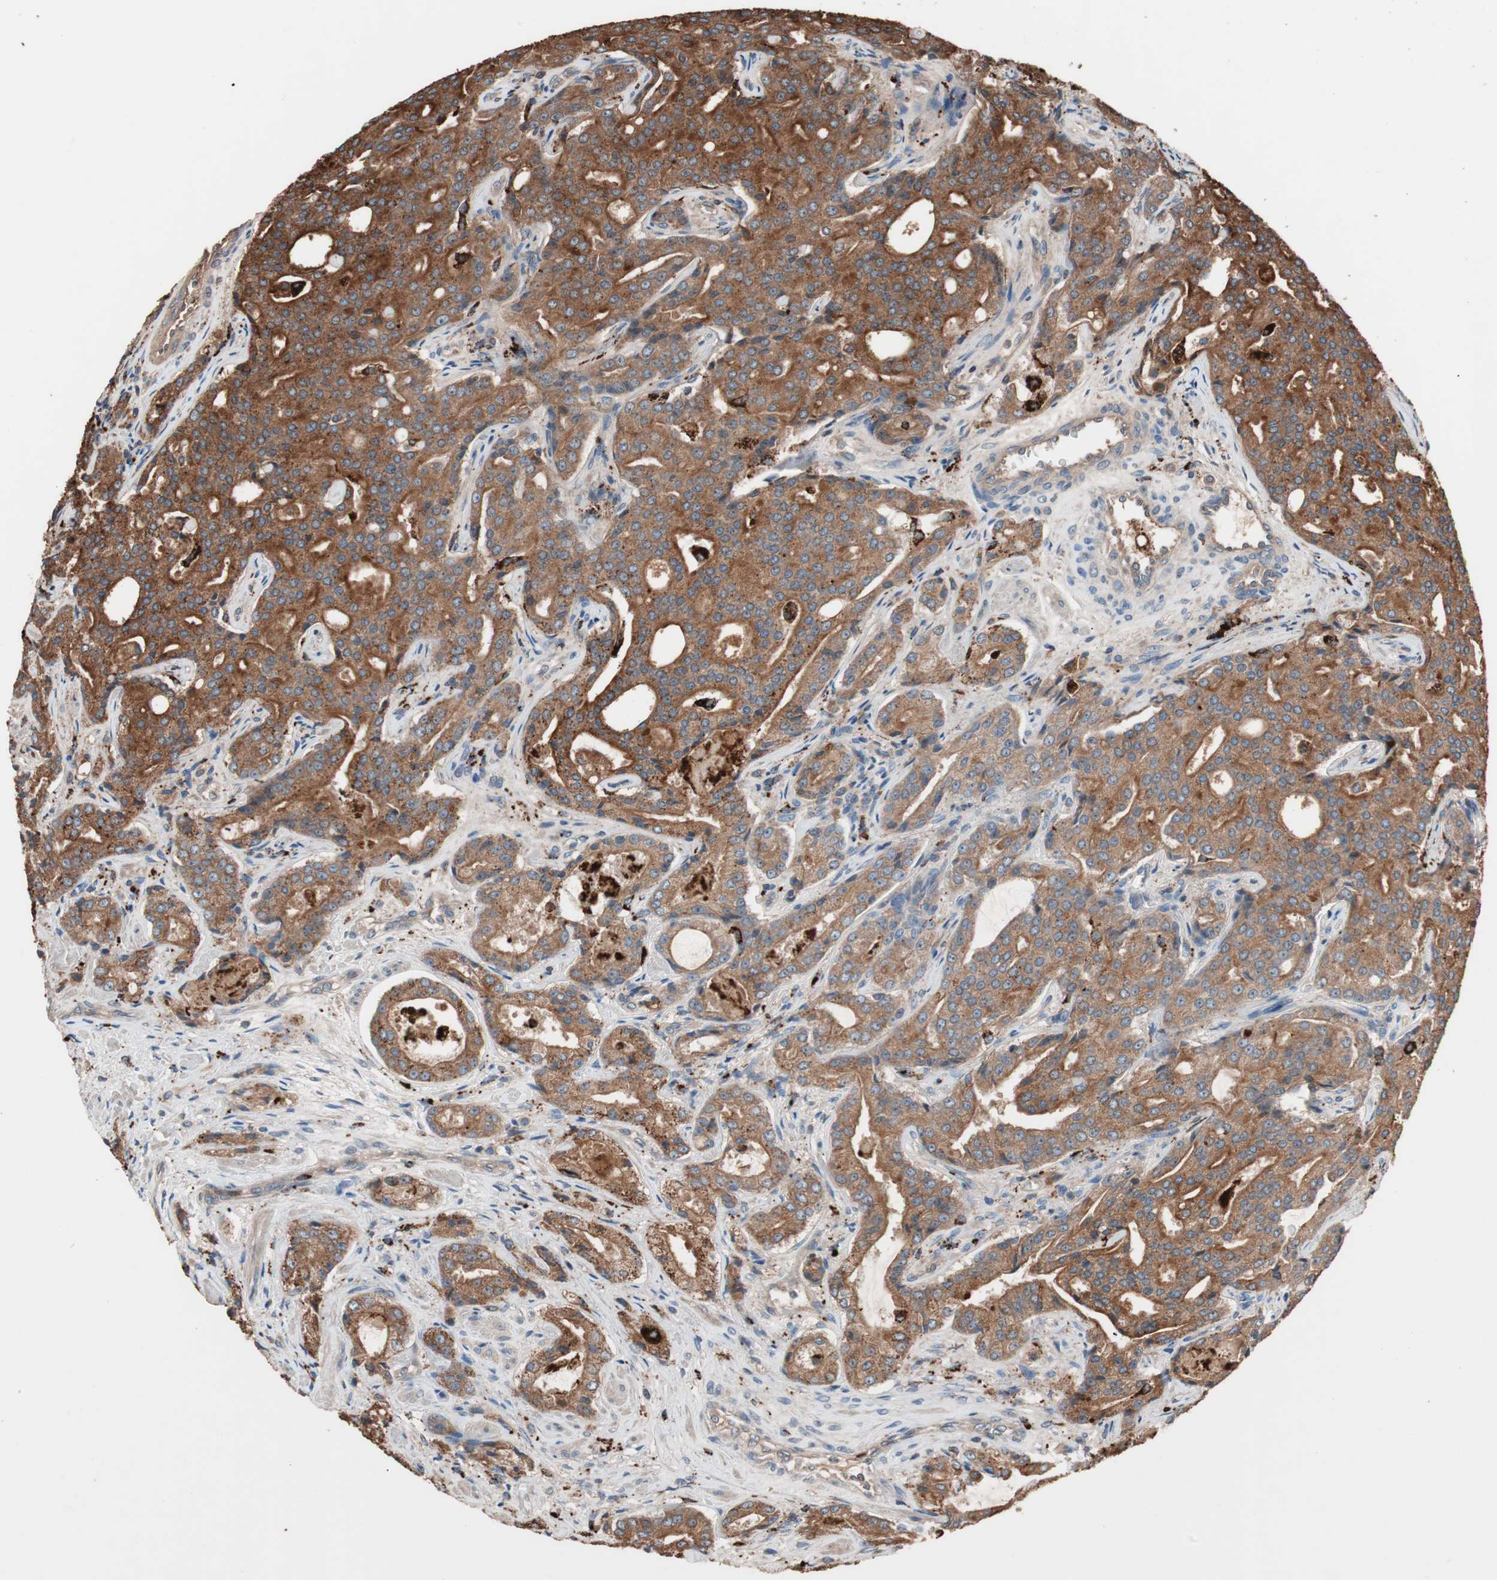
{"staining": {"intensity": "strong", "quantity": ">75%", "location": "cytoplasmic/membranous"}, "tissue": "prostate cancer", "cell_type": "Tumor cells", "image_type": "cancer", "snomed": [{"axis": "morphology", "description": "Adenocarcinoma, High grade"}, {"axis": "topography", "description": "Prostate"}], "caption": "This photomicrograph displays immunohistochemistry staining of prostate cancer (adenocarcinoma (high-grade)), with high strong cytoplasmic/membranous positivity in approximately >75% of tumor cells.", "gene": "CCT3", "patient": {"sex": "male", "age": 72}}